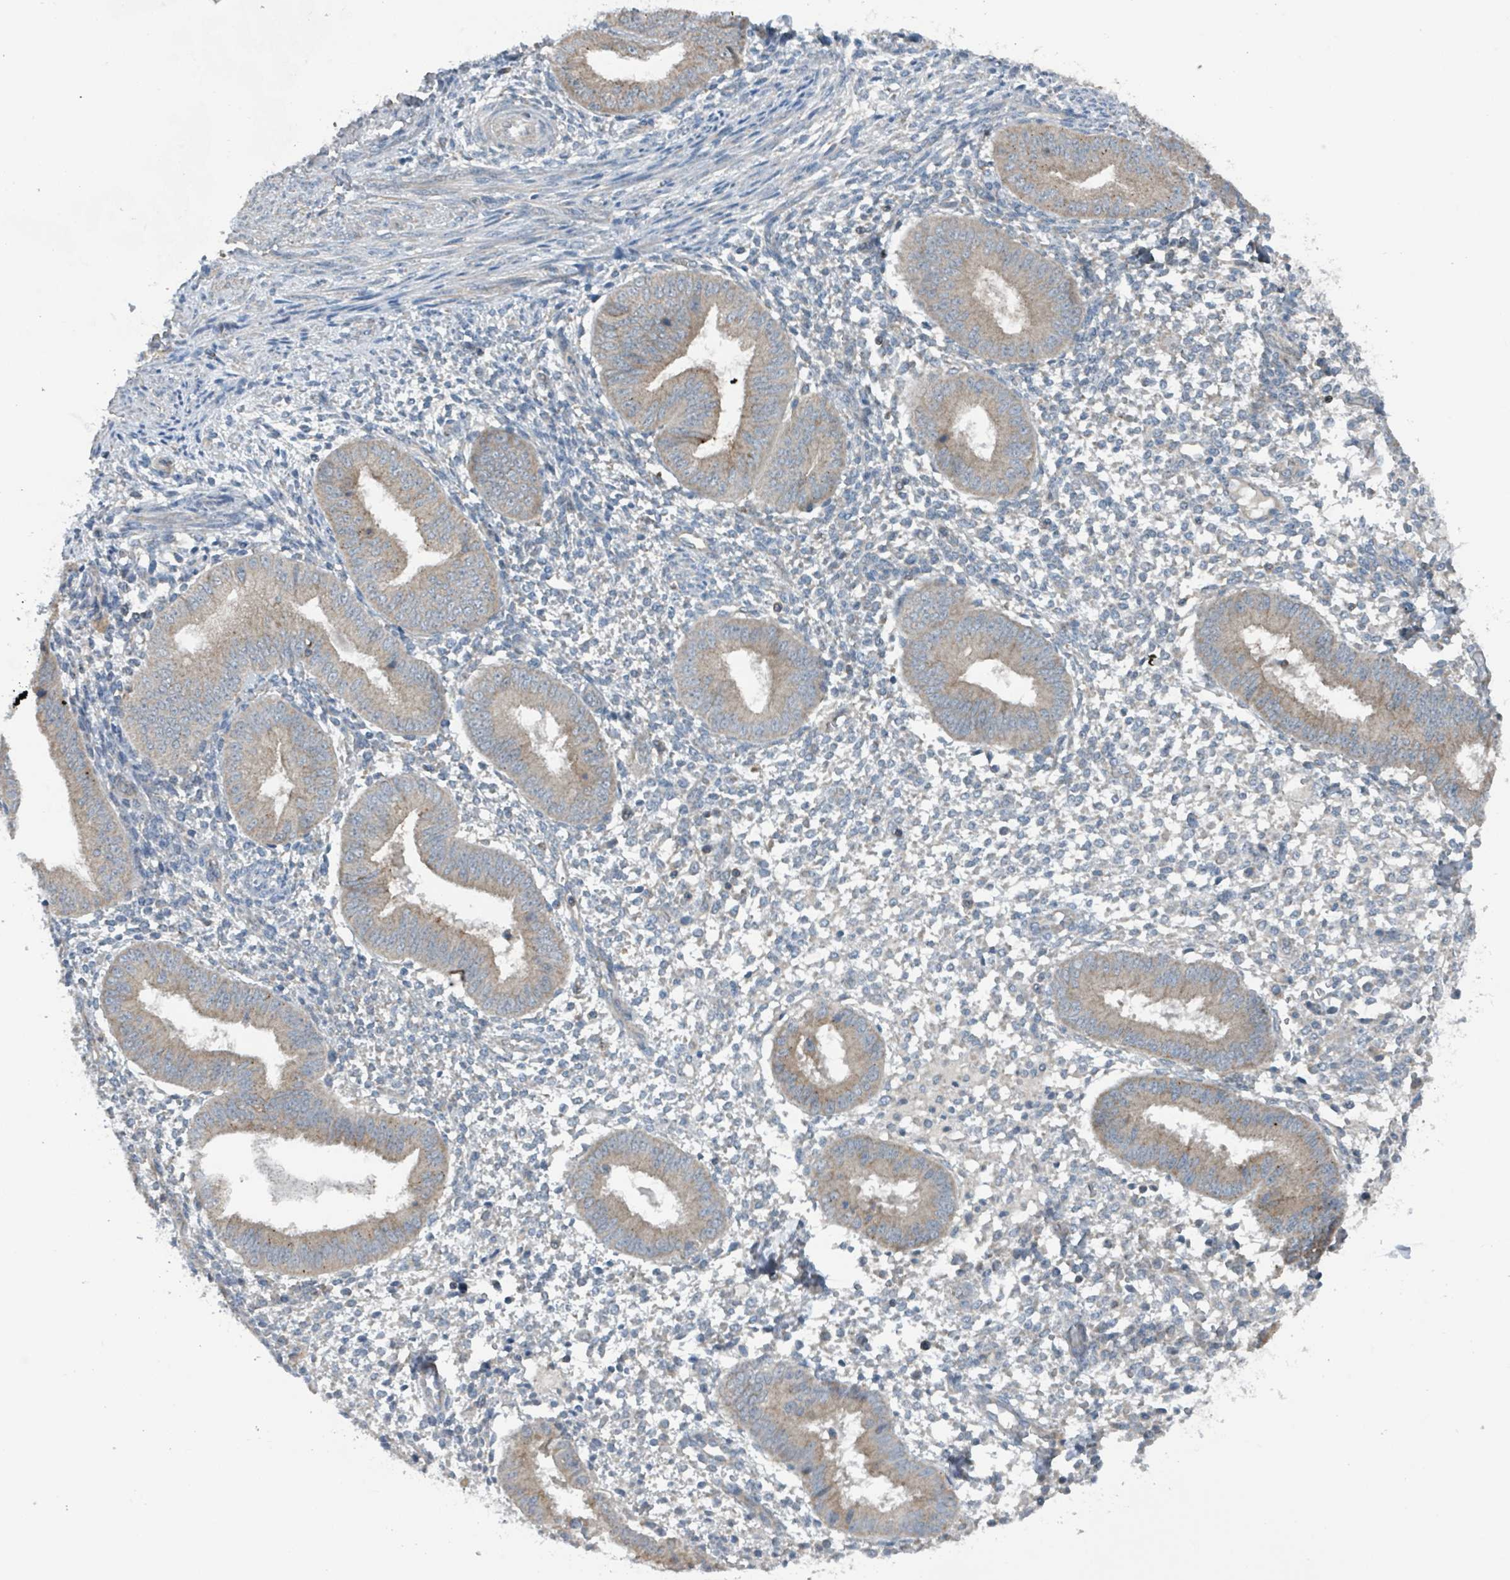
{"staining": {"intensity": "negative", "quantity": "none", "location": "none"}, "tissue": "endometrium", "cell_type": "Cells in endometrial stroma", "image_type": "normal", "snomed": [{"axis": "morphology", "description": "Normal tissue, NOS"}, {"axis": "topography", "description": "Endometrium"}], "caption": "A micrograph of human endometrium is negative for staining in cells in endometrial stroma. (DAB immunohistochemistry (IHC) visualized using brightfield microscopy, high magnification).", "gene": "ACBD4", "patient": {"sex": "female", "age": 49}}